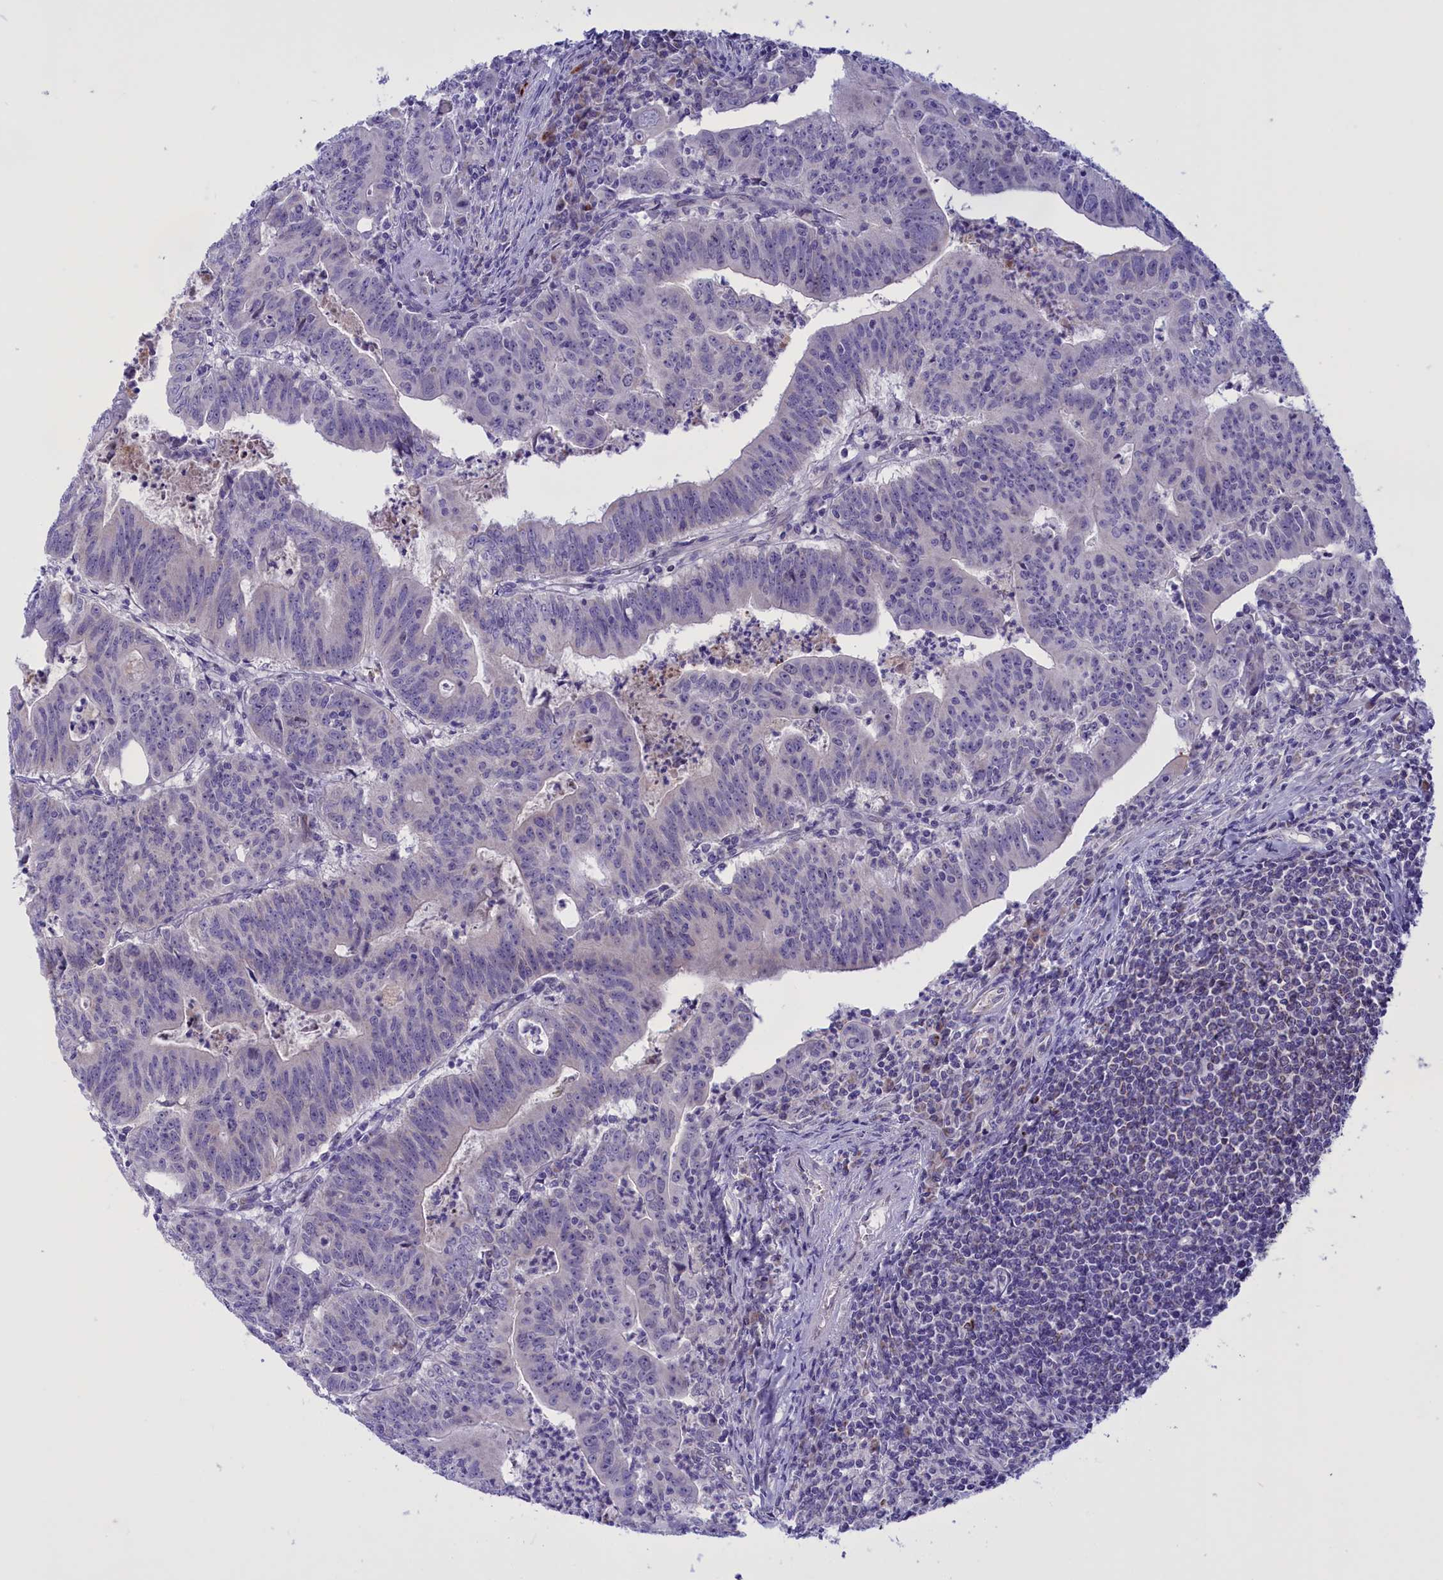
{"staining": {"intensity": "negative", "quantity": "none", "location": "none"}, "tissue": "colorectal cancer", "cell_type": "Tumor cells", "image_type": "cancer", "snomed": [{"axis": "morphology", "description": "Adenocarcinoma, NOS"}, {"axis": "topography", "description": "Rectum"}], "caption": "An image of human colorectal adenocarcinoma is negative for staining in tumor cells.", "gene": "FAM149B1", "patient": {"sex": "male", "age": 69}}